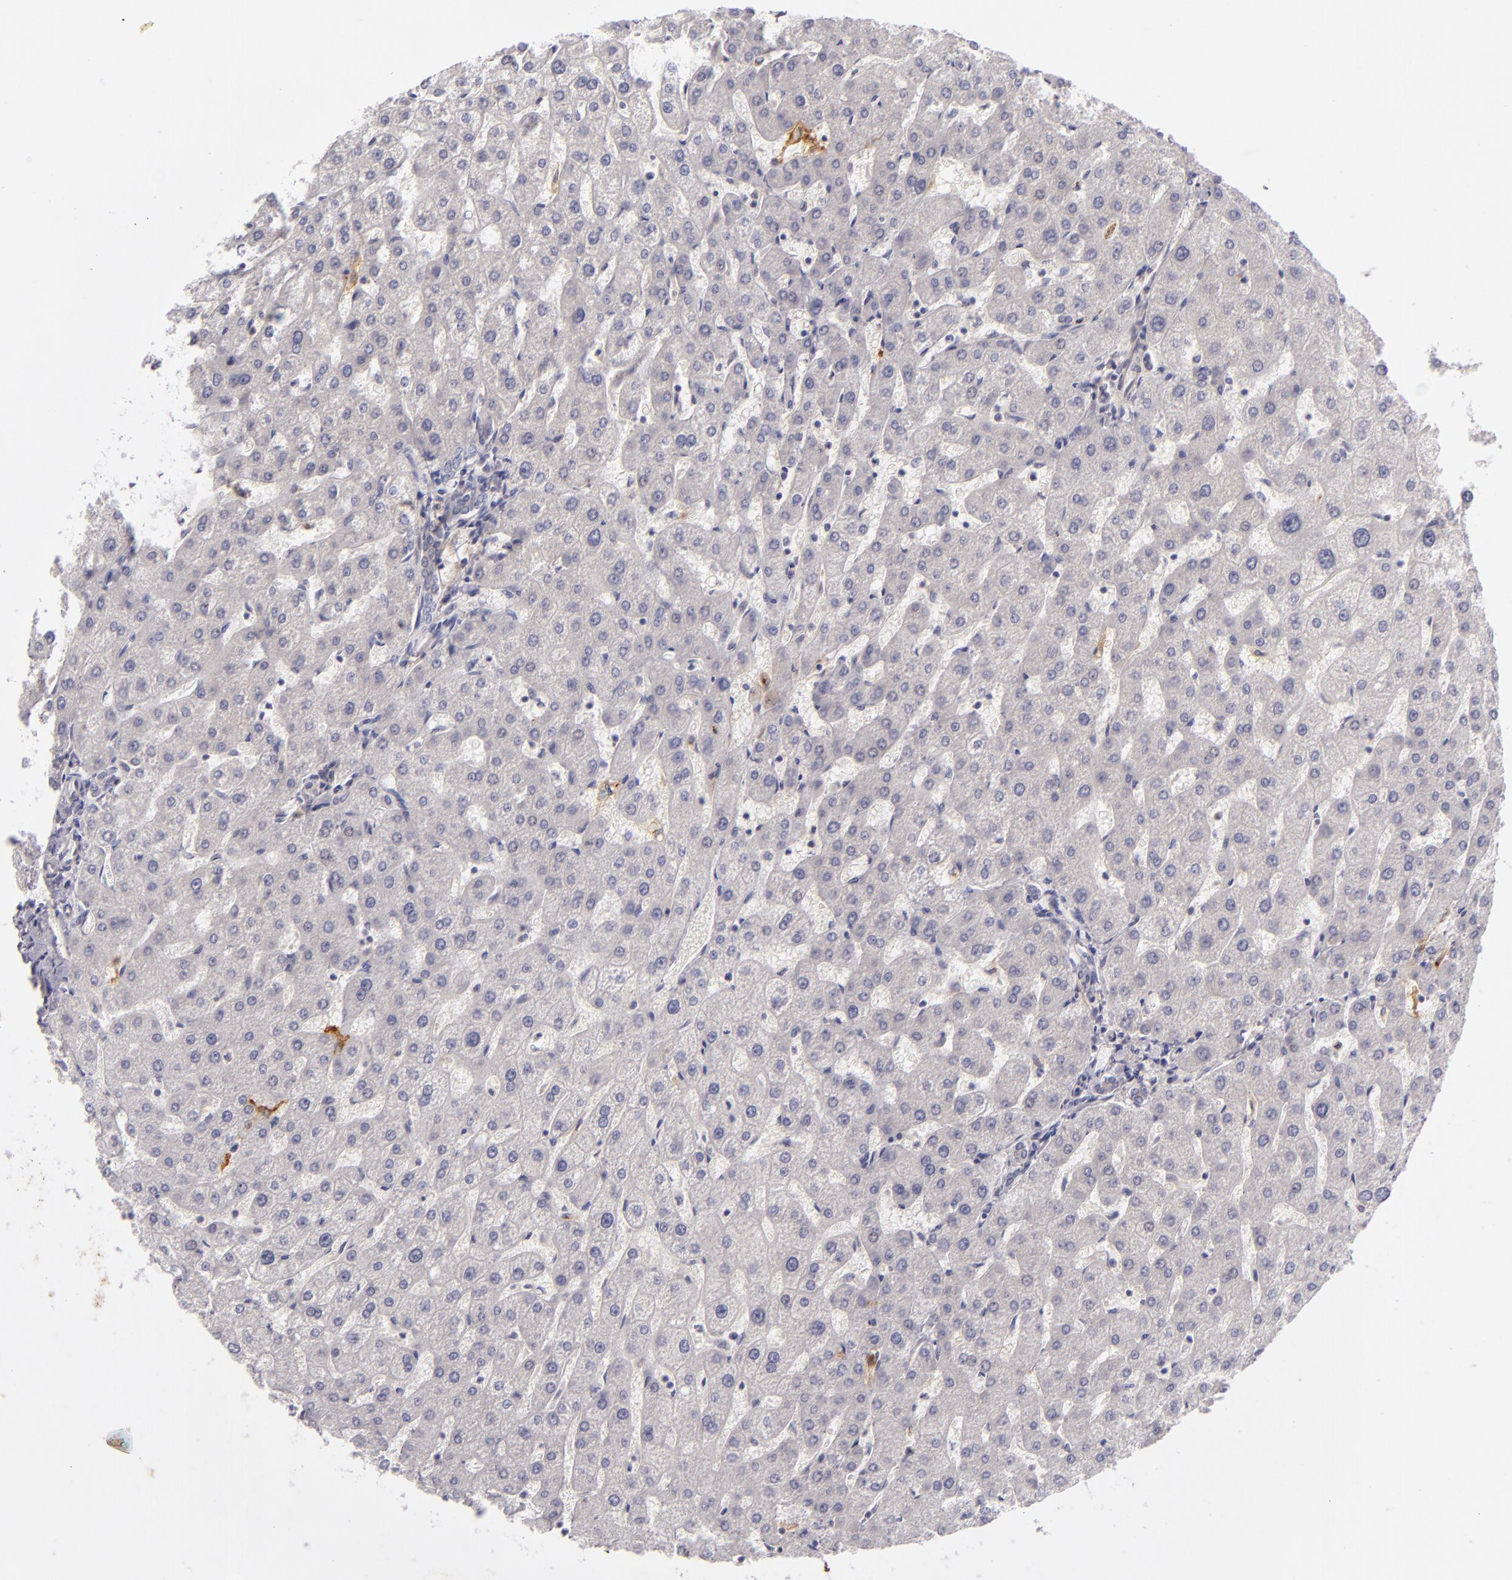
{"staining": {"intensity": "negative", "quantity": "none", "location": "none"}, "tissue": "liver", "cell_type": "Cholangiocytes", "image_type": "normal", "snomed": [{"axis": "morphology", "description": "Normal tissue, NOS"}, {"axis": "topography", "description": "Liver"}], "caption": "The image reveals no significant expression in cholangiocytes of liver. Brightfield microscopy of immunohistochemistry (IHC) stained with DAB (brown) and hematoxylin (blue), captured at high magnification.", "gene": "CD83", "patient": {"sex": "male", "age": 67}}